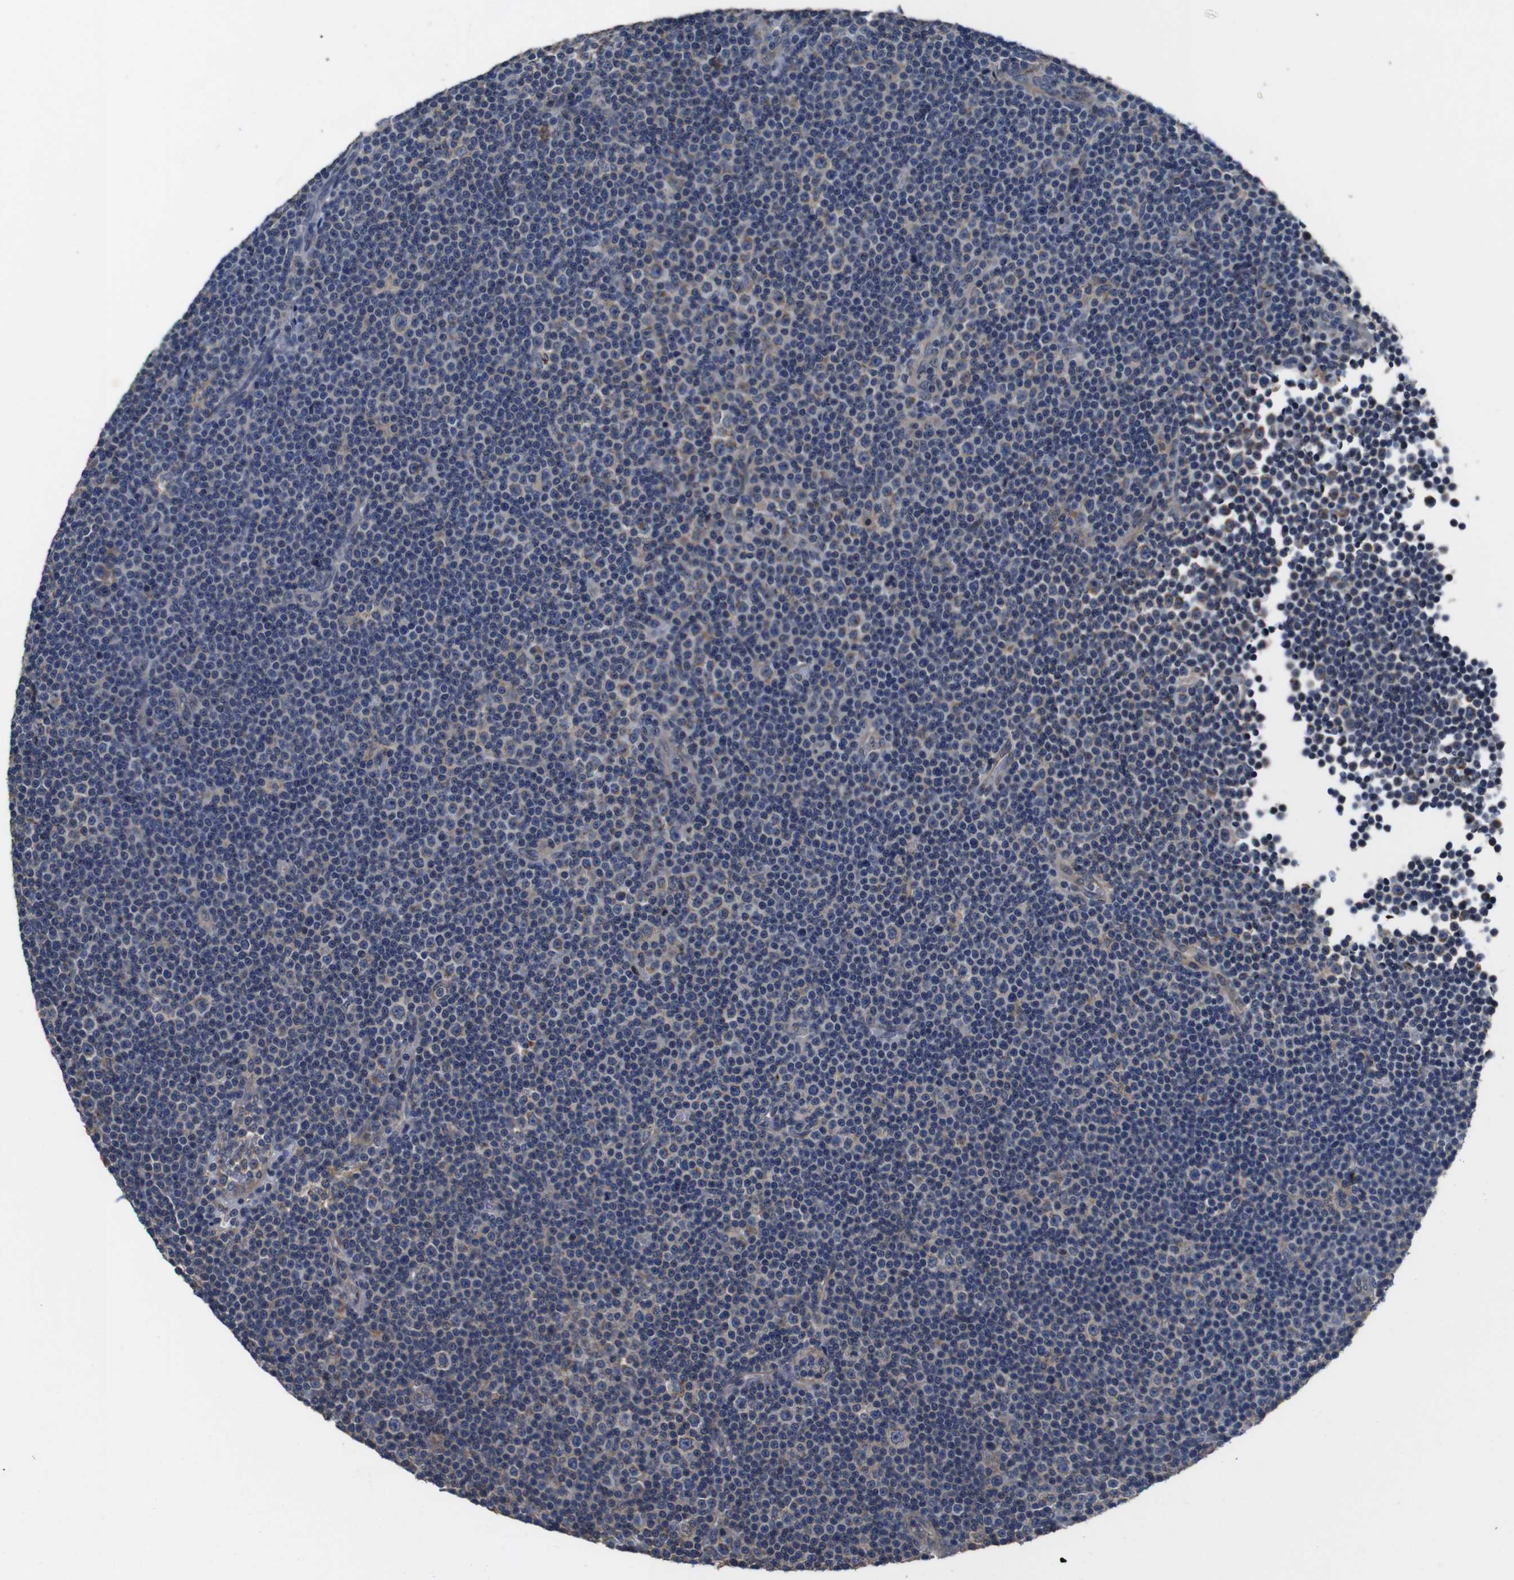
{"staining": {"intensity": "weak", "quantity": "<25%", "location": "cytoplasmic/membranous"}, "tissue": "lymphoma", "cell_type": "Tumor cells", "image_type": "cancer", "snomed": [{"axis": "morphology", "description": "Malignant lymphoma, non-Hodgkin's type, Low grade"}, {"axis": "topography", "description": "Lymph node"}], "caption": "Immunohistochemistry of human low-grade malignant lymphoma, non-Hodgkin's type shows no expression in tumor cells.", "gene": "GLIPR1", "patient": {"sex": "female", "age": 67}}